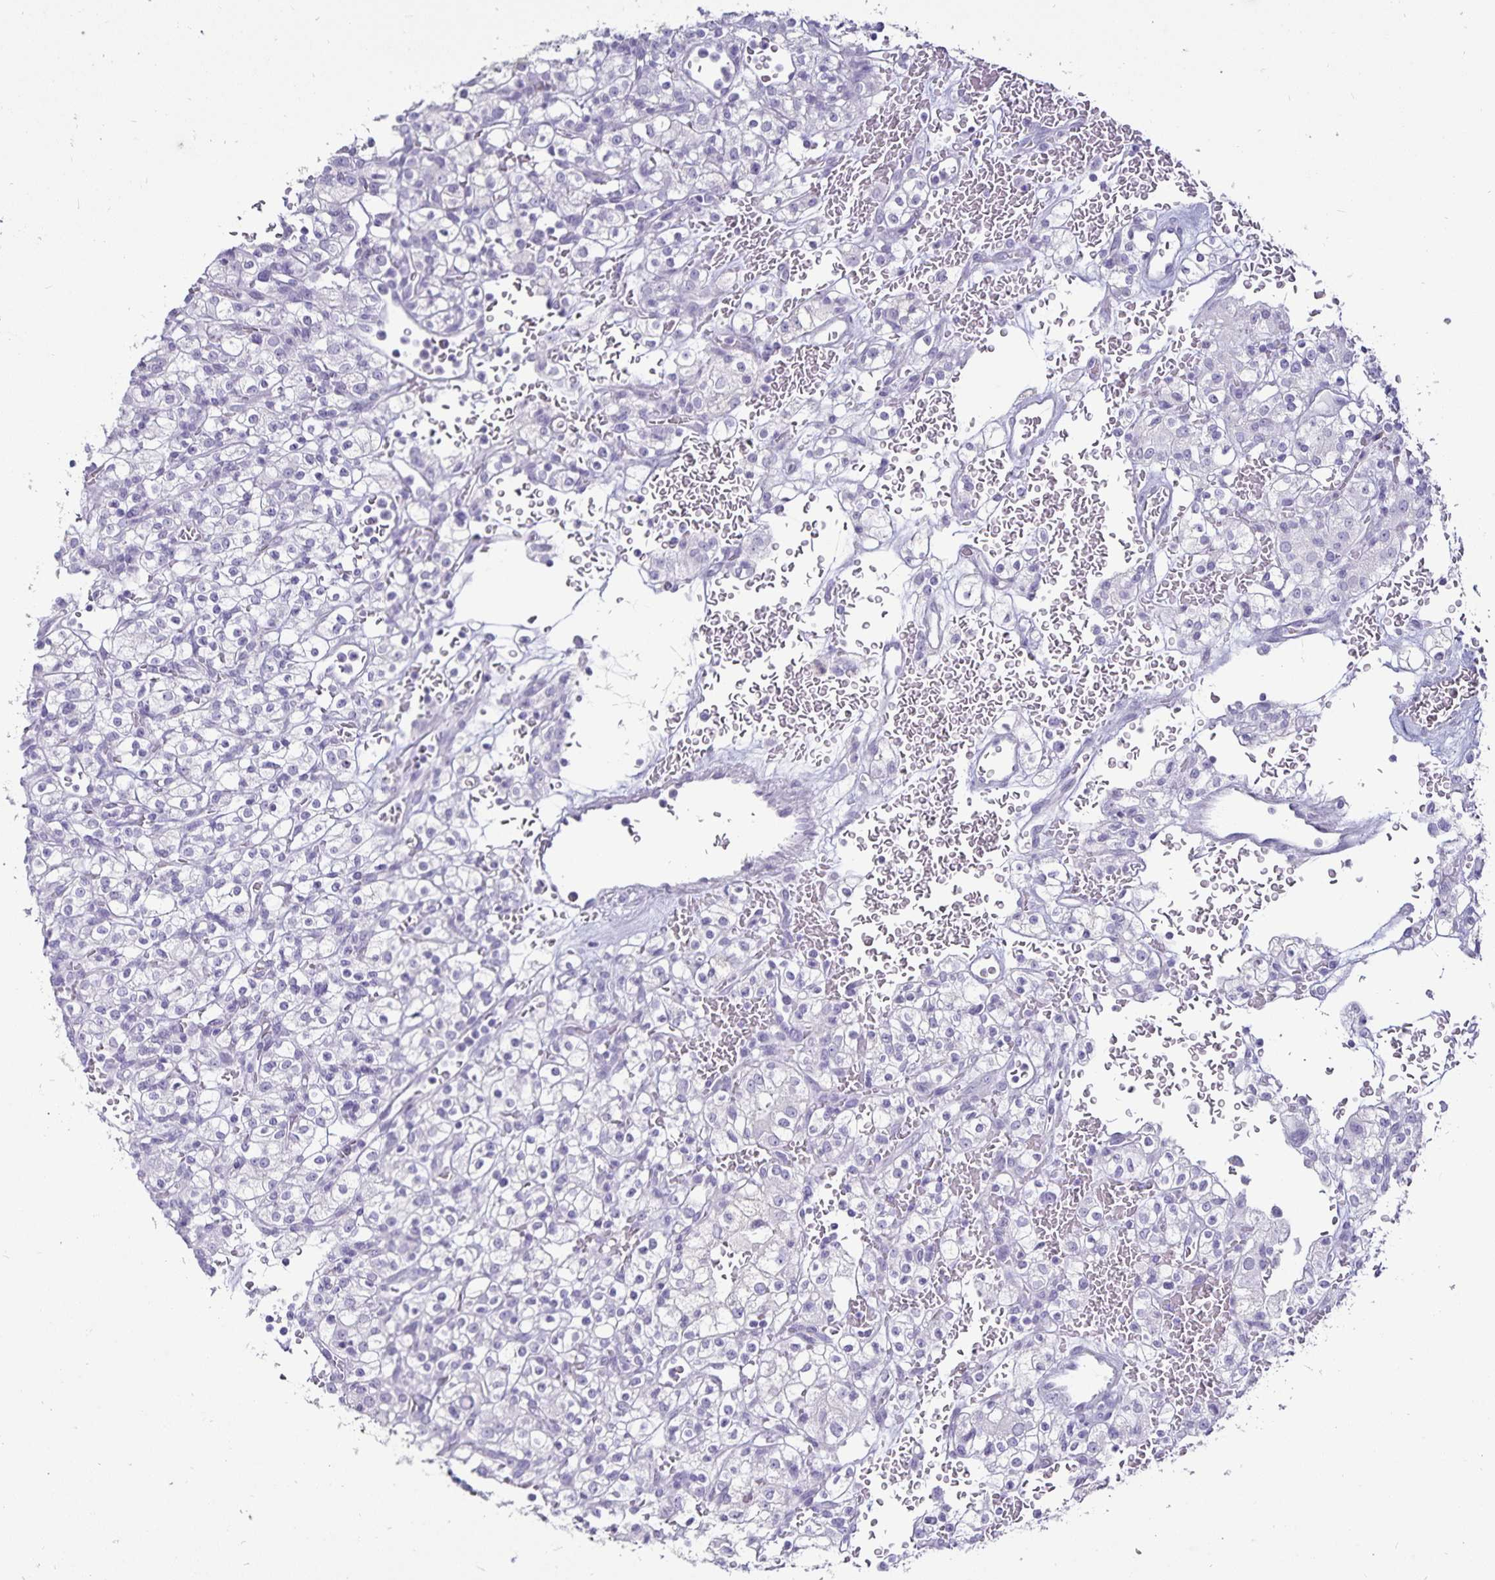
{"staining": {"intensity": "negative", "quantity": "none", "location": "none"}, "tissue": "renal cancer", "cell_type": "Tumor cells", "image_type": "cancer", "snomed": [{"axis": "morphology", "description": "Normal tissue, NOS"}, {"axis": "morphology", "description": "Adenocarcinoma, NOS"}, {"axis": "topography", "description": "Kidney"}], "caption": "Immunohistochemical staining of renal cancer (adenocarcinoma) shows no significant positivity in tumor cells. Brightfield microscopy of immunohistochemistry (IHC) stained with DAB (3,3'-diaminobenzidine) (brown) and hematoxylin (blue), captured at high magnification.", "gene": "DEFA6", "patient": {"sex": "female", "age": 72}}